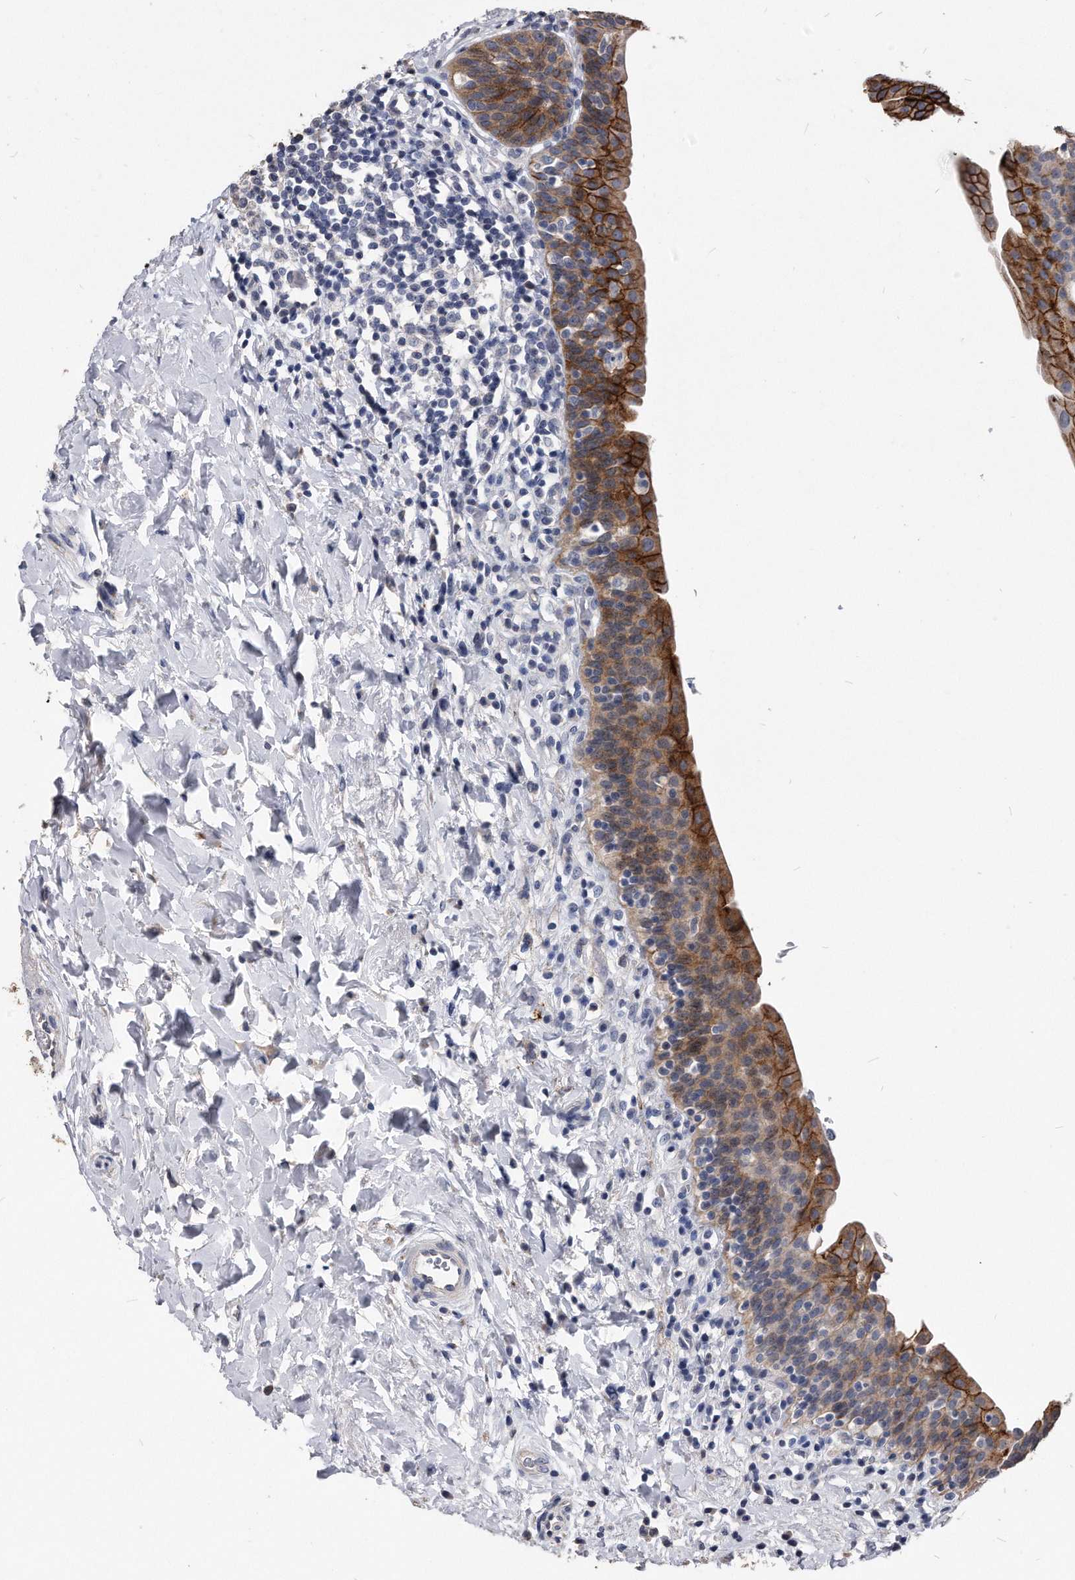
{"staining": {"intensity": "strong", "quantity": "25%-75%", "location": "cytoplasmic/membranous"}, "tissue": "urinary bladder", "cell_type": "Urothelial cells", "image_type": "normal", "snomed": [{"axis": "morphology", "description": "Normal tissue, NOS"}, {"axis": "topography", "description": "Urinary bladder"}], "caption": "Normal urinary bladder reveals strong cytoplasmic/membranous expression in approximately 25%-75% of urothelial cells, visualized by immunohistochemistry.", "gene": "IL20RA", "patient": {"sex": "male", "age": 83}}